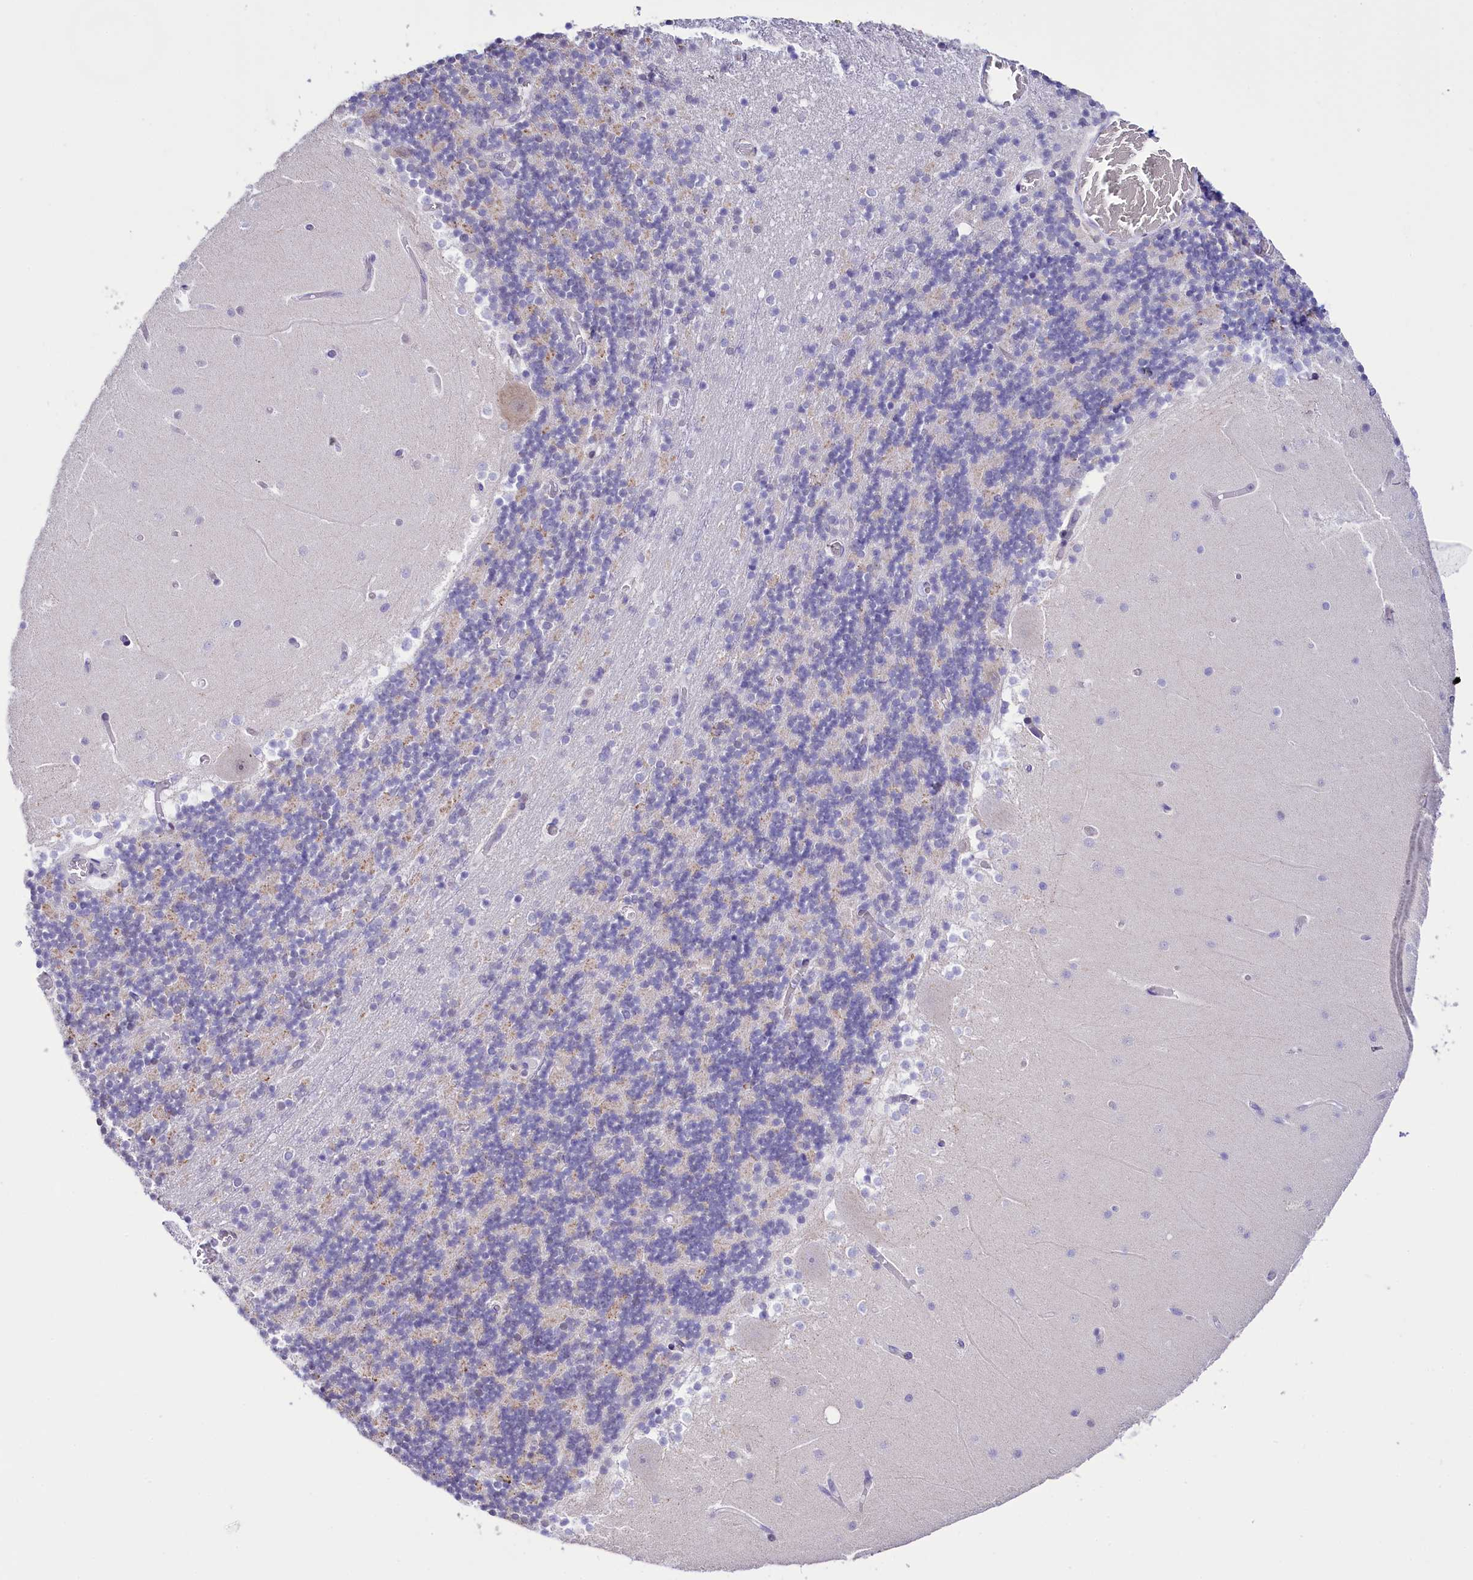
{"staining": {"intensity": "weak", "quantity": "<25%", "location": "cytoplasmic/membranous"}, "tissue": "cerebellum", "cell_type": "Cells in granular layer", "image_type": "normal", "snomed": [{"axis": "morphology", "description": "Normal tissue, NOS"}, {"axis": "topography", "description": "Cerebellum"}], "caption": "Human cerebellum stained for a protein using IHC shows no expression in cells in granular layer.", "gene": "SPATS2", "patient": {"sex": "female", "age": 28}}